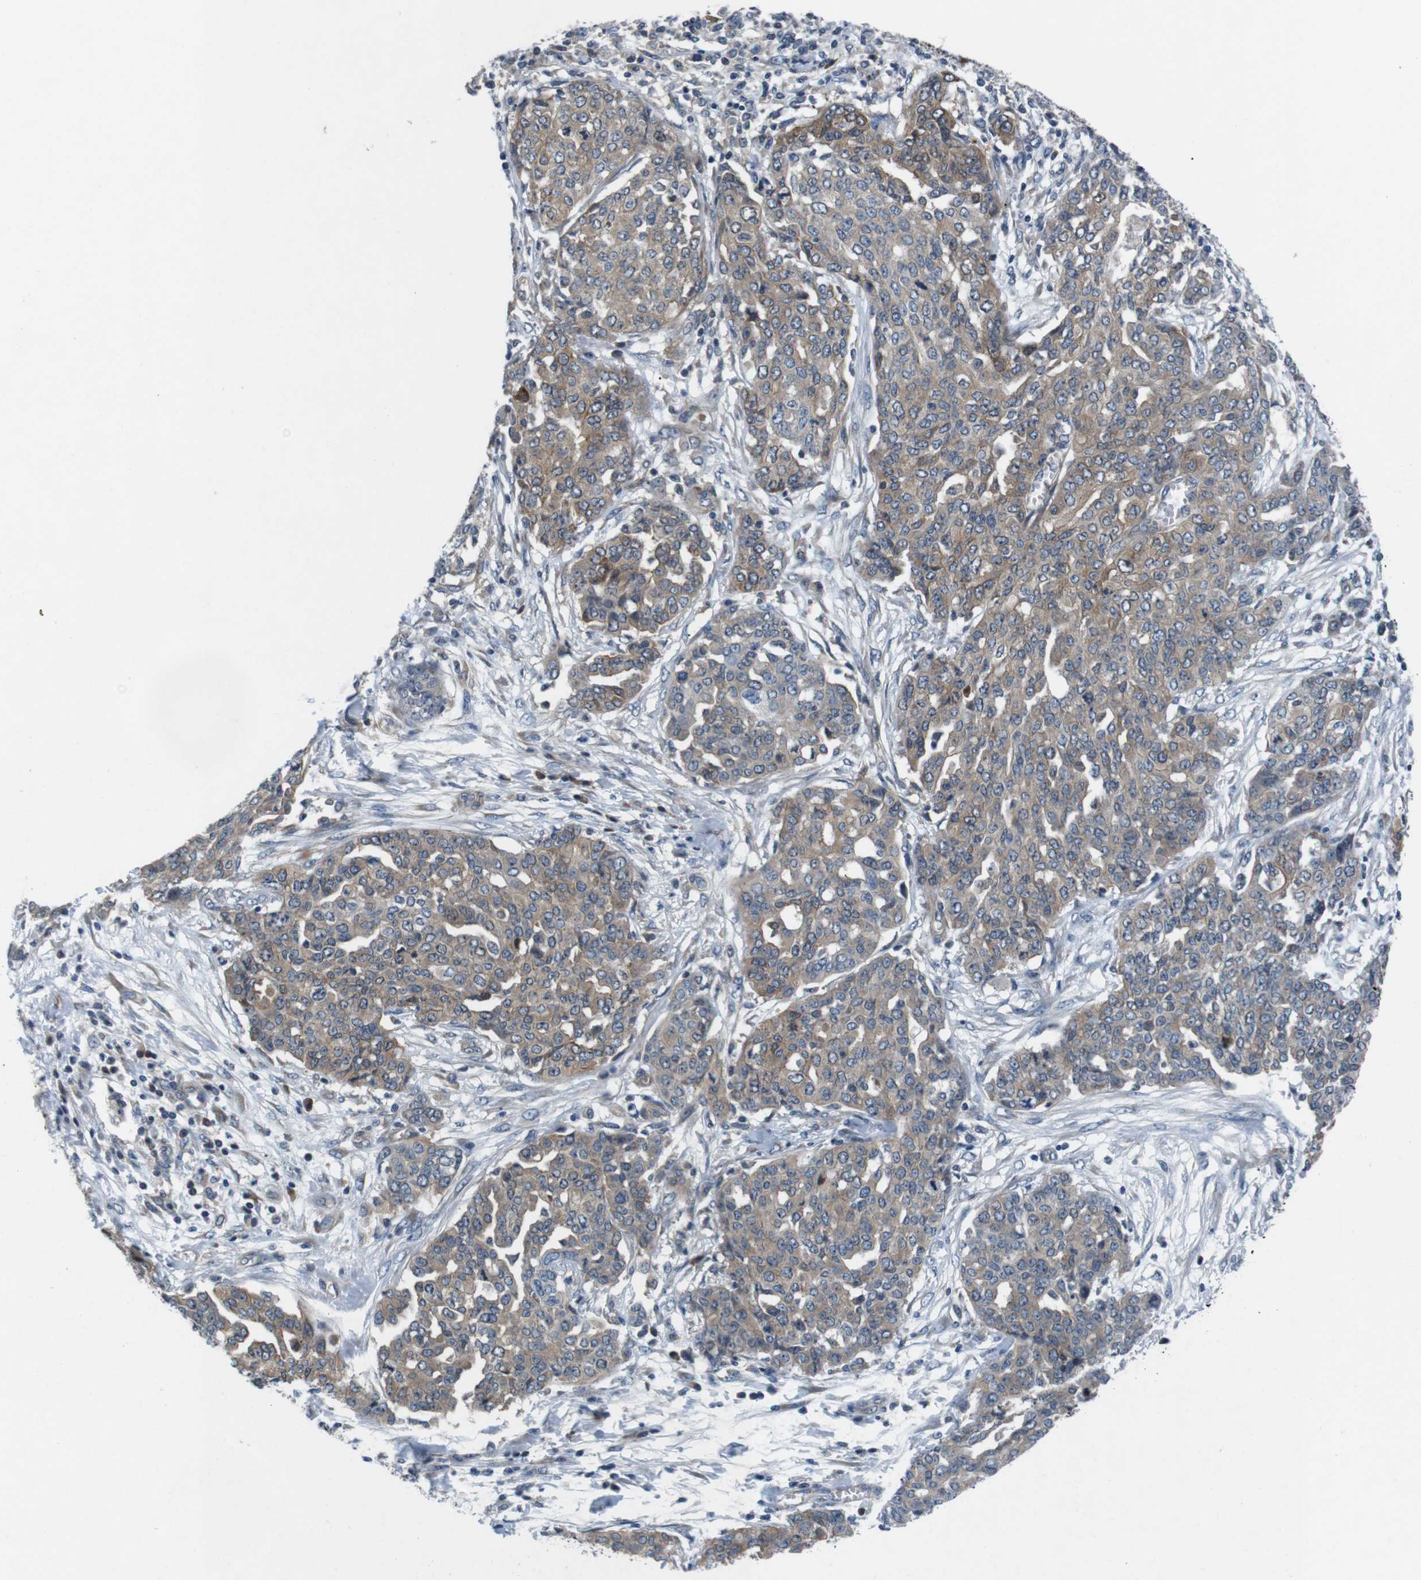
{"staining": {"intensity": "moderate", "quantity": ">75%", "location": "cytoplasmic/membranous"}, "tissue": "ovarian cancer", "cell_type": "Tumor cells", "image_type": "cancer", "snomed": [{"axis": "morphology", "description": "Cystadenocarcinoma, serous, NOS"}, {"axis": "topography", "description": "Soft tissue"}, {"axis": "topography", "description": "Ovary"}], "caption": "Immunohistochemical staining of ovarian serous cystadenocarcinoma displays medium levels of moderate cytoplasmic/membranous positivity in approximately >75% of tumor cells.", "gene": "JAK1", "patient": {"sex": "female", "age": 57}}